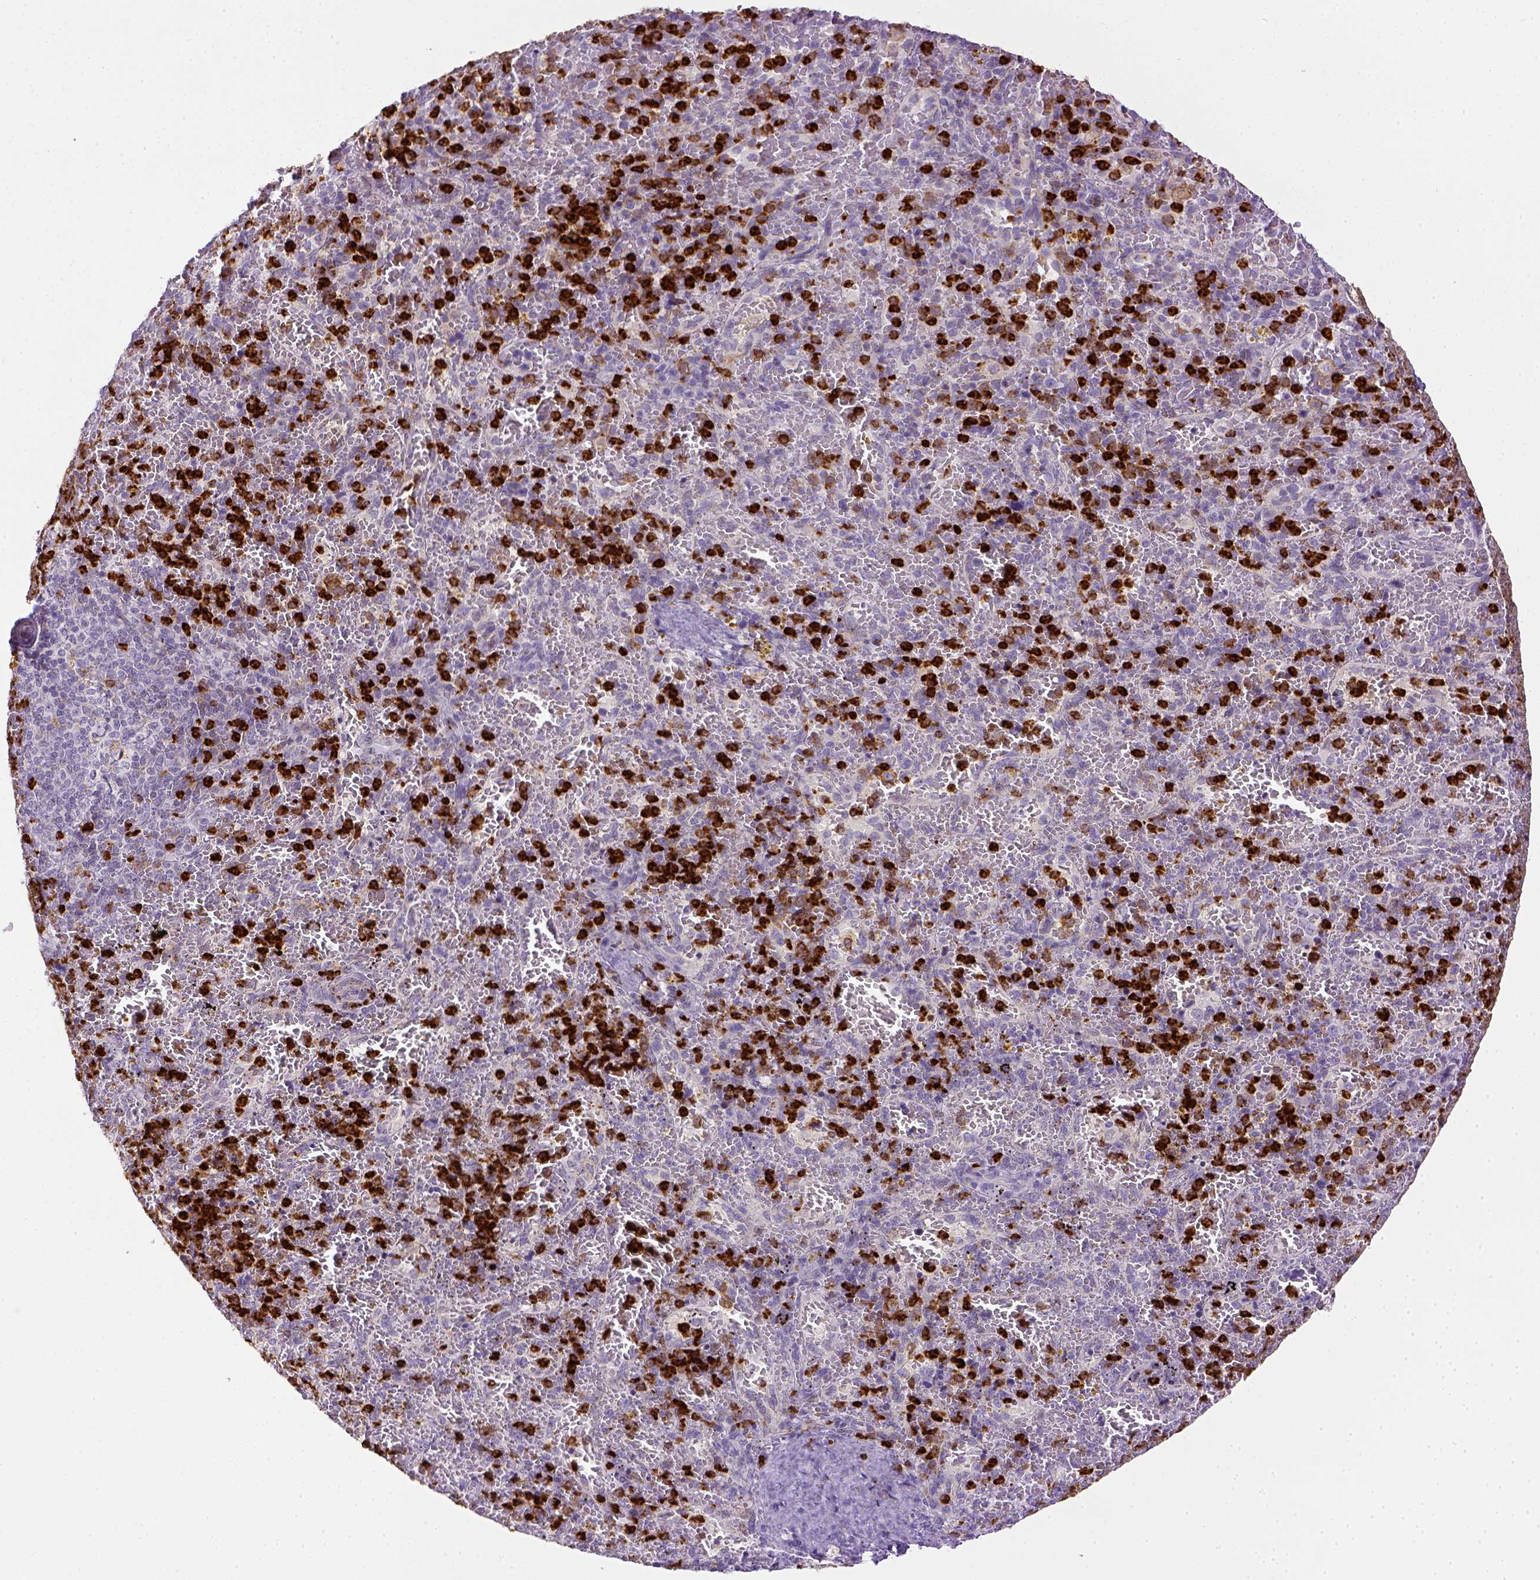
{"staining": {"intensity": "strong", "quantity": "<25%", "location": "cytoplasmic/membranous,nuclear"}, "tissue": "spleen", "cell_type": "Cells in red pulp", "image_type": "normal", "snomed": [{"axis": "morphology", "description": "Normal tissue, NOS"}, {"axis": "topography", "description": "Spleen"}], "caption": "Human spleen stained for a protein (brown) reveals strong cytoplasmic/membranous,nuclear positive positivity in about <25% of cells in red pulp.", "gene": "ITGAM", "patient": {"sex": "female", "age": 50}}